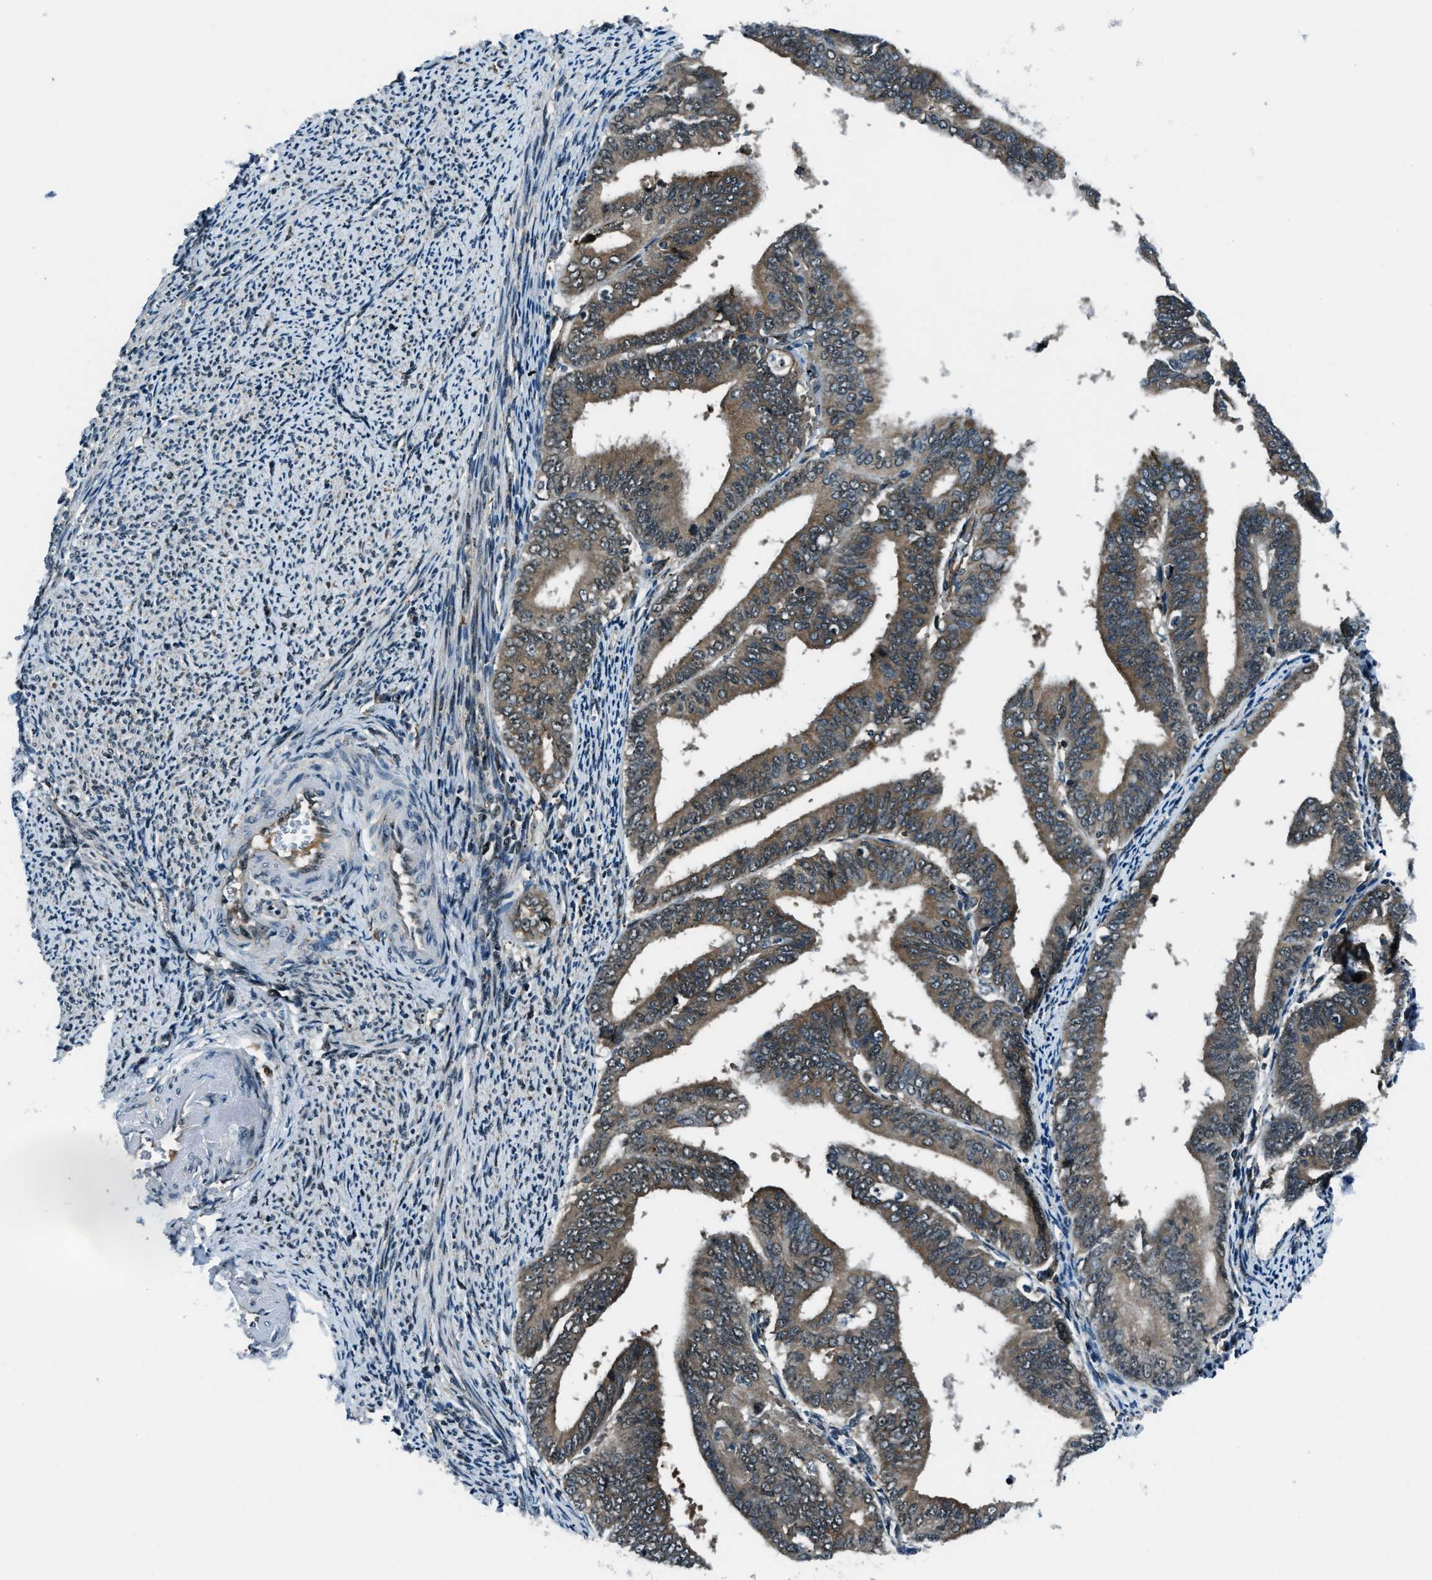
{"staining": {"intensity": "weak", "quantity": "<25%", "location": "cytoplasmic/membranous"}, "tissue": "endometrial cancer", "cell_type": "Tumor cells", "image_type": "cancer", "snomed": [{"axis": "morphology", "description": "Adenocarcinoma, NOS"}, {"axis": "topography", "description": "Endometrium"}], "caption": "Protein analysis of endometrial adenocarcinoma demonstrates no significant staining in tumor cells.", "gene": "ACTL9", "patient": {"sex": "female", "age": 63}}